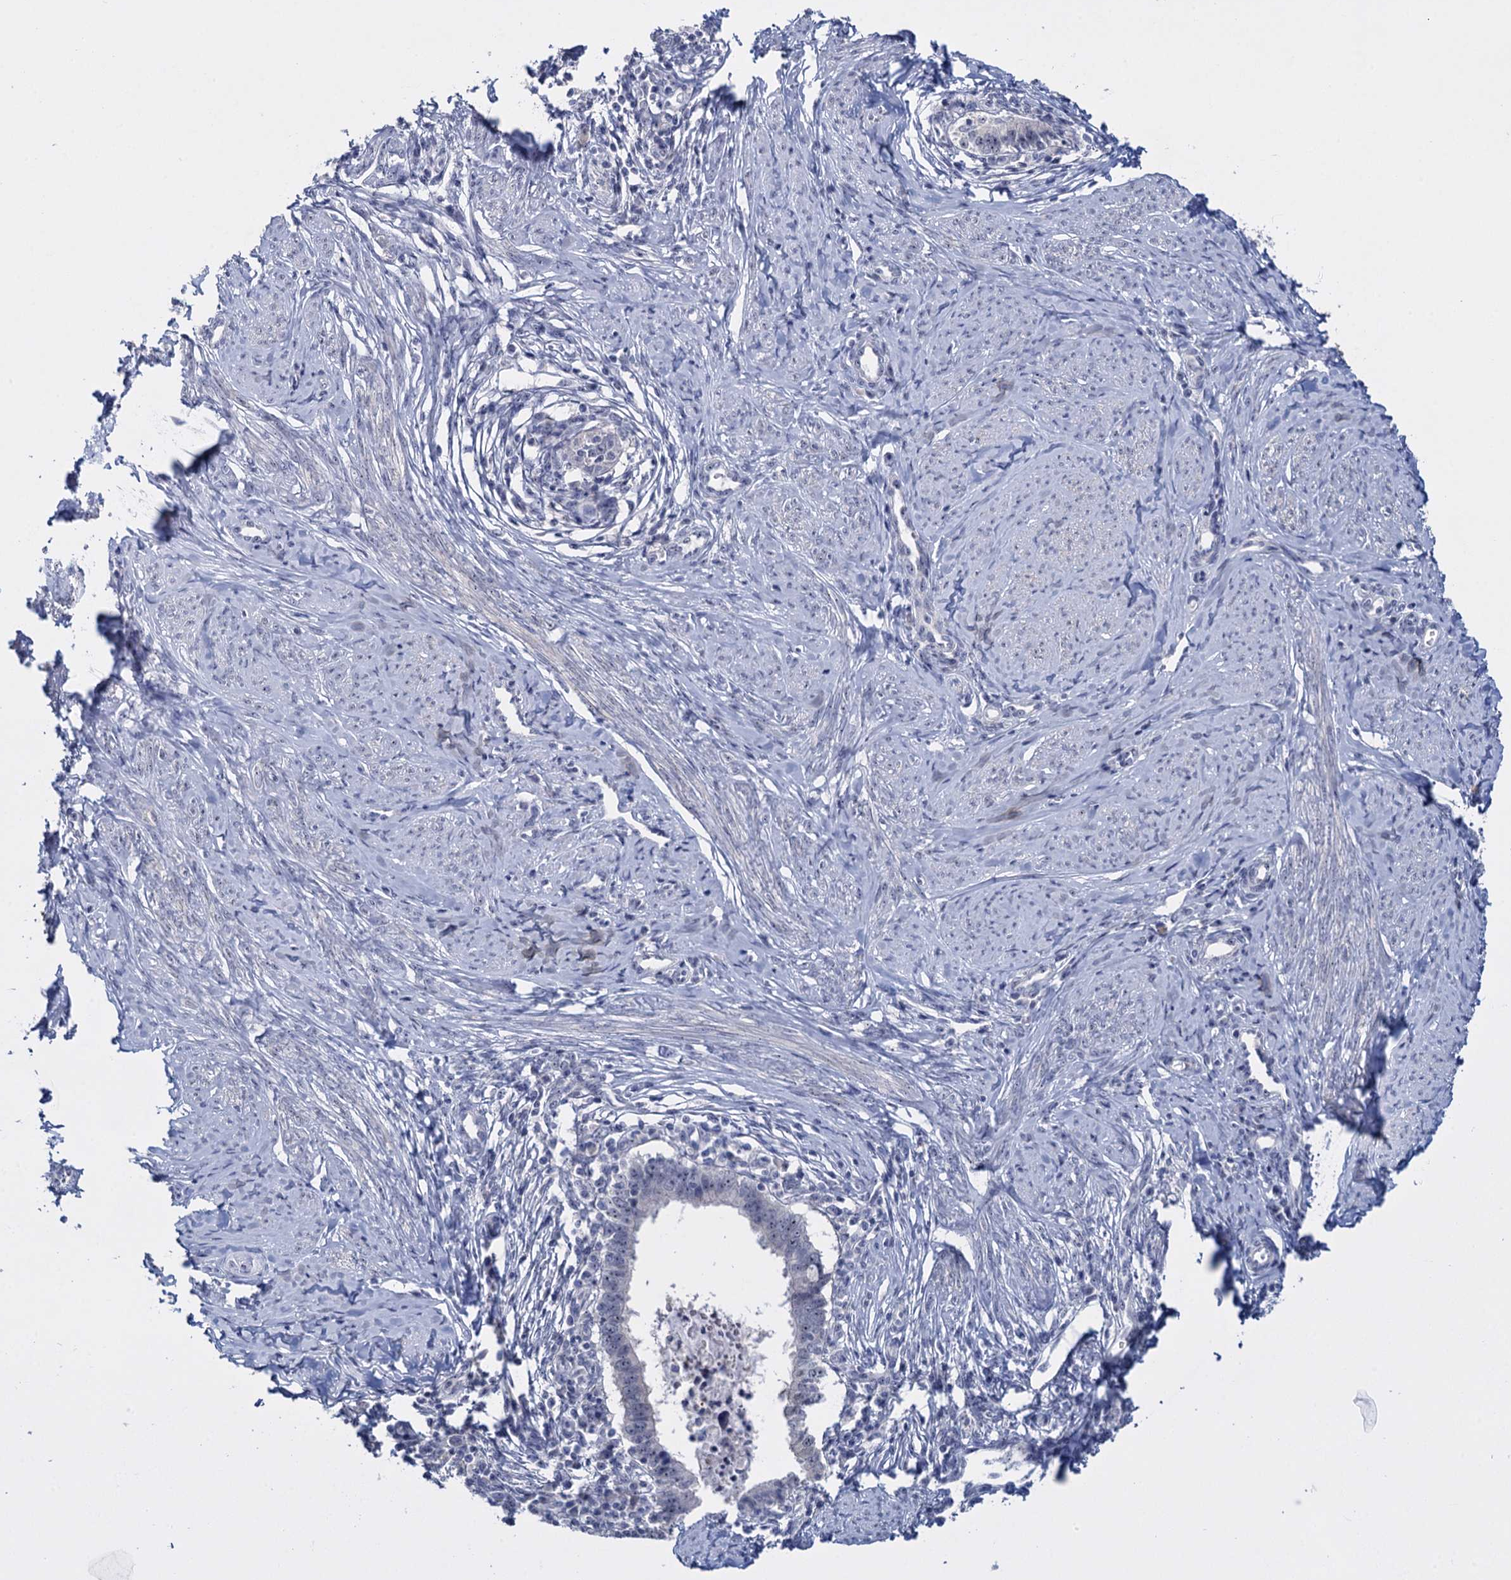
{"staining": {"intensity": "negative", "quantity": "none", "location": "none"}, "tissue": "cervical cancer", "cell_type": "Tumor cells", "image_type": "cancer", "snomed": [{"axis": "morphology", "description": "Adenocarcinoma, NOS"}, {"axis": "topography", "description": "Cervix"}], "caption": "DAB immunohistochemical staining of human cervical adenocarcinoma displays no significant expression in tumor cells.", "gene": "SFN", "patient": {"sex": "female", "age": 36}}